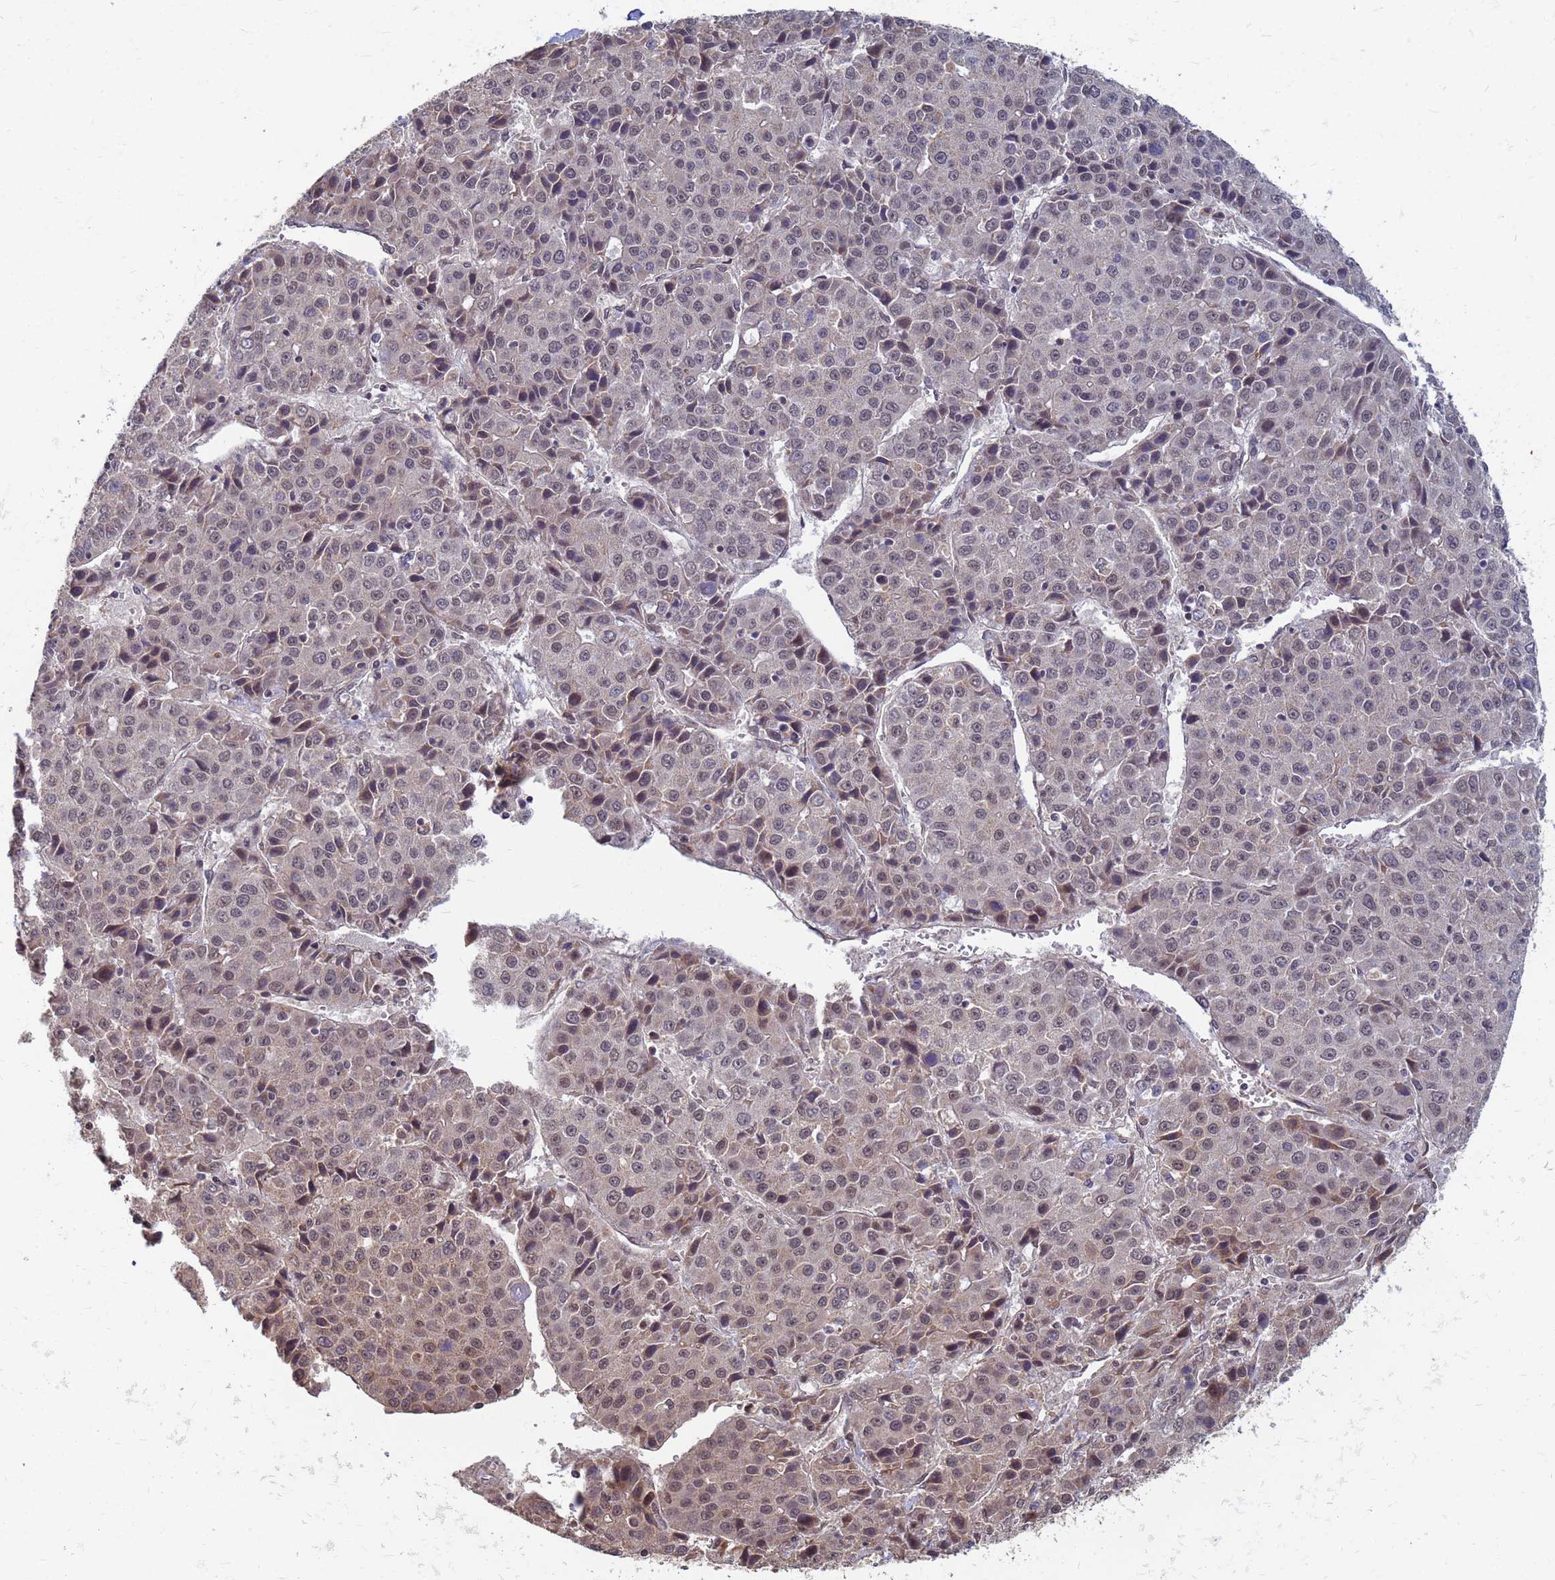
{"staining": {"intensity": "weak", "quantity": "25%-75%", "location": "nuclear"}, "tissue": "liver cancer", "cell_type": "Tumor cells", "image_type": "cancer", "snomed": [{"axis": "morphology", "description": "Carcinoma, Hepatocellular, NOS"}, {"axis": "topography", "description": "Liver"}], "caption": "Immunohistochemistry staining of liver hepatocellular carcinoma, which shows low levels of weak nuclear staining in about 25%-75% of tumor cells indicating weak nuclear protein positivity. The staining was performed using DAB (brown) for protein detection and nuclei were counterstained in hematoxylin (blue).", "gene": "ITGB4", "patient": {"sex": "male", "age": 55}}